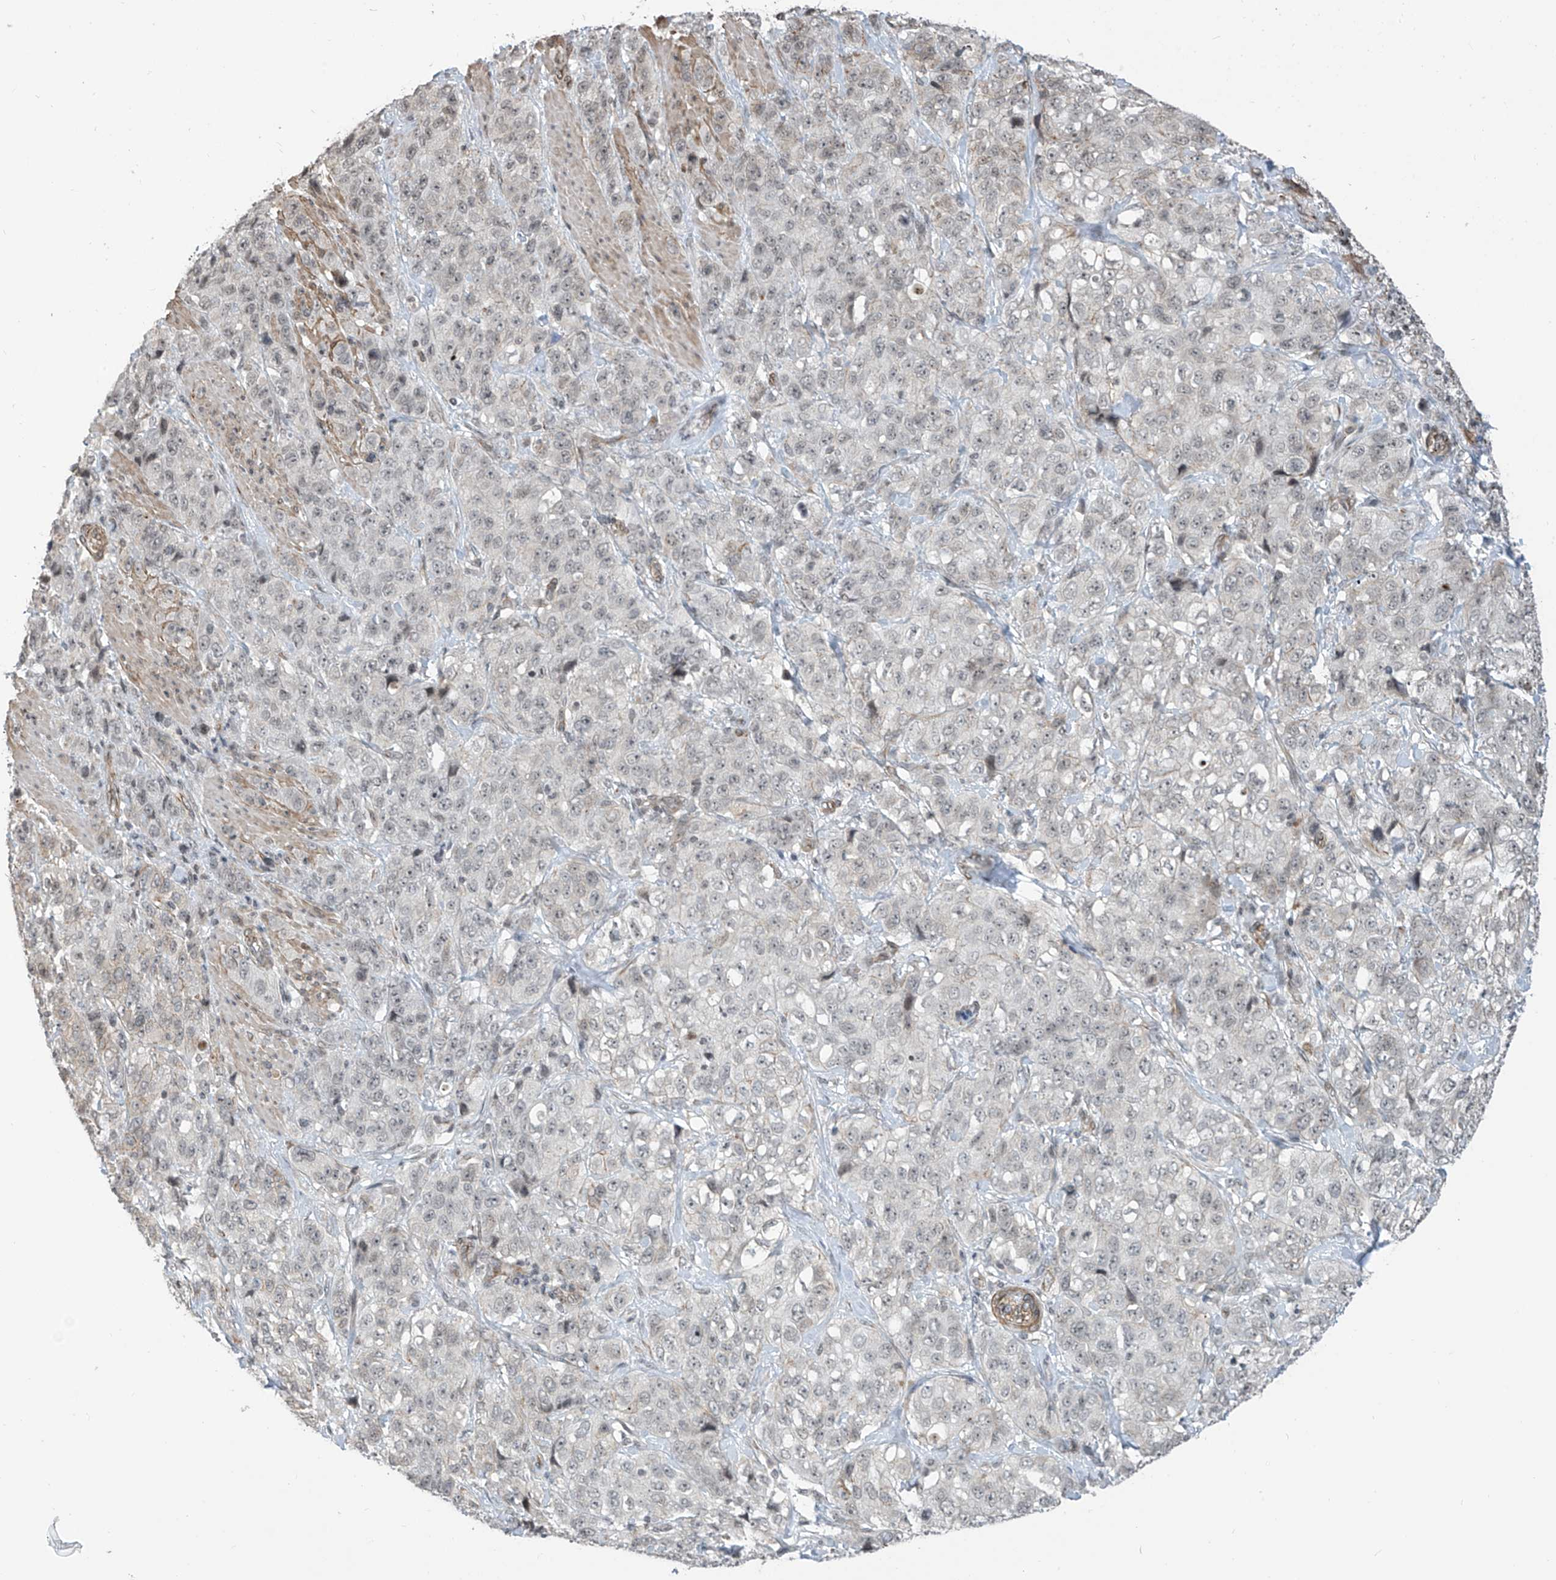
{"staining": {"intensity": "negative", "quantity": "none", "location": "none"}, "tissue": "stomach cancer", "cell_type": "Tumor cells", "image_type": "cancer", "snomed": [{"axis": "morphology", "description": "Adenocarcinoma, NOS"}, {"axis": "topography", "description": "Stomach"}], "caption": "Immunohistochemistry (IHC) micrograph of human stomach cancer (adenocarcinoma) stained for a protein (brown), which displays no staining in tumor cells.", "gene": "METAP1D", "patient": {"sex": "male", "age": 48}}